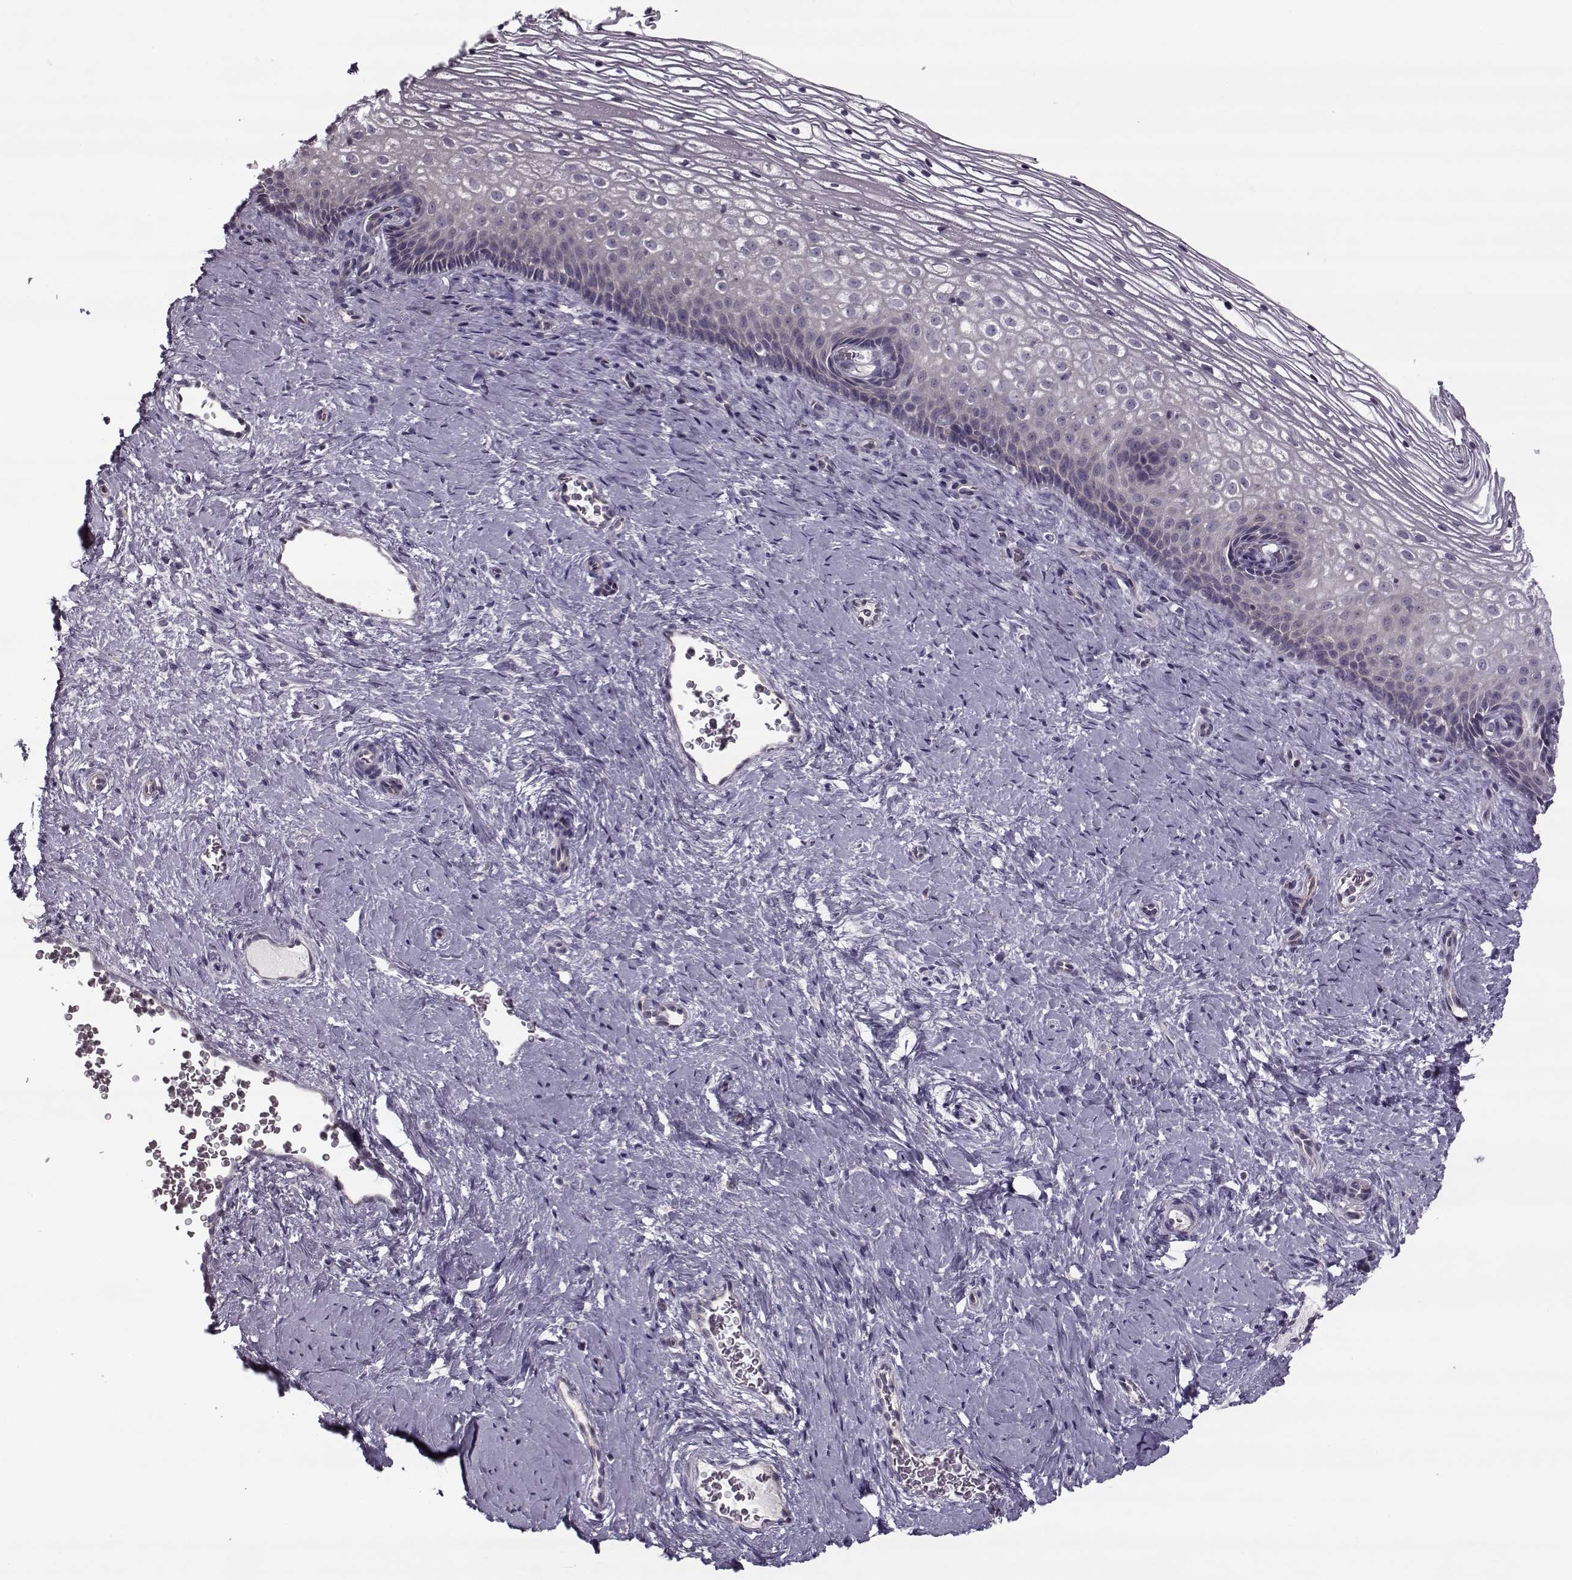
{"staining": {"intensity": "negative", "quantity": "none", "location": "none"}, "tissue": "cervix", "cell_type": "Glandular cells", "image_type": "normal", "snomed": [{"axis": "morphology", "description": "Normal tissue, NOS"}, {"axis": "topography", "description": "Cervix"}], "caption": "Immunohistochemistry image of unremarkable cervix: human cervix stained with DAB (3,3'-diaminobenzidine) shows no significant protein positivity in glandular cells. (Immunohistochemistry (ihc), brightfield microscopy, high magnification).", "gene": "PNMT", "patient": {"sex": "female", "age": 34}}